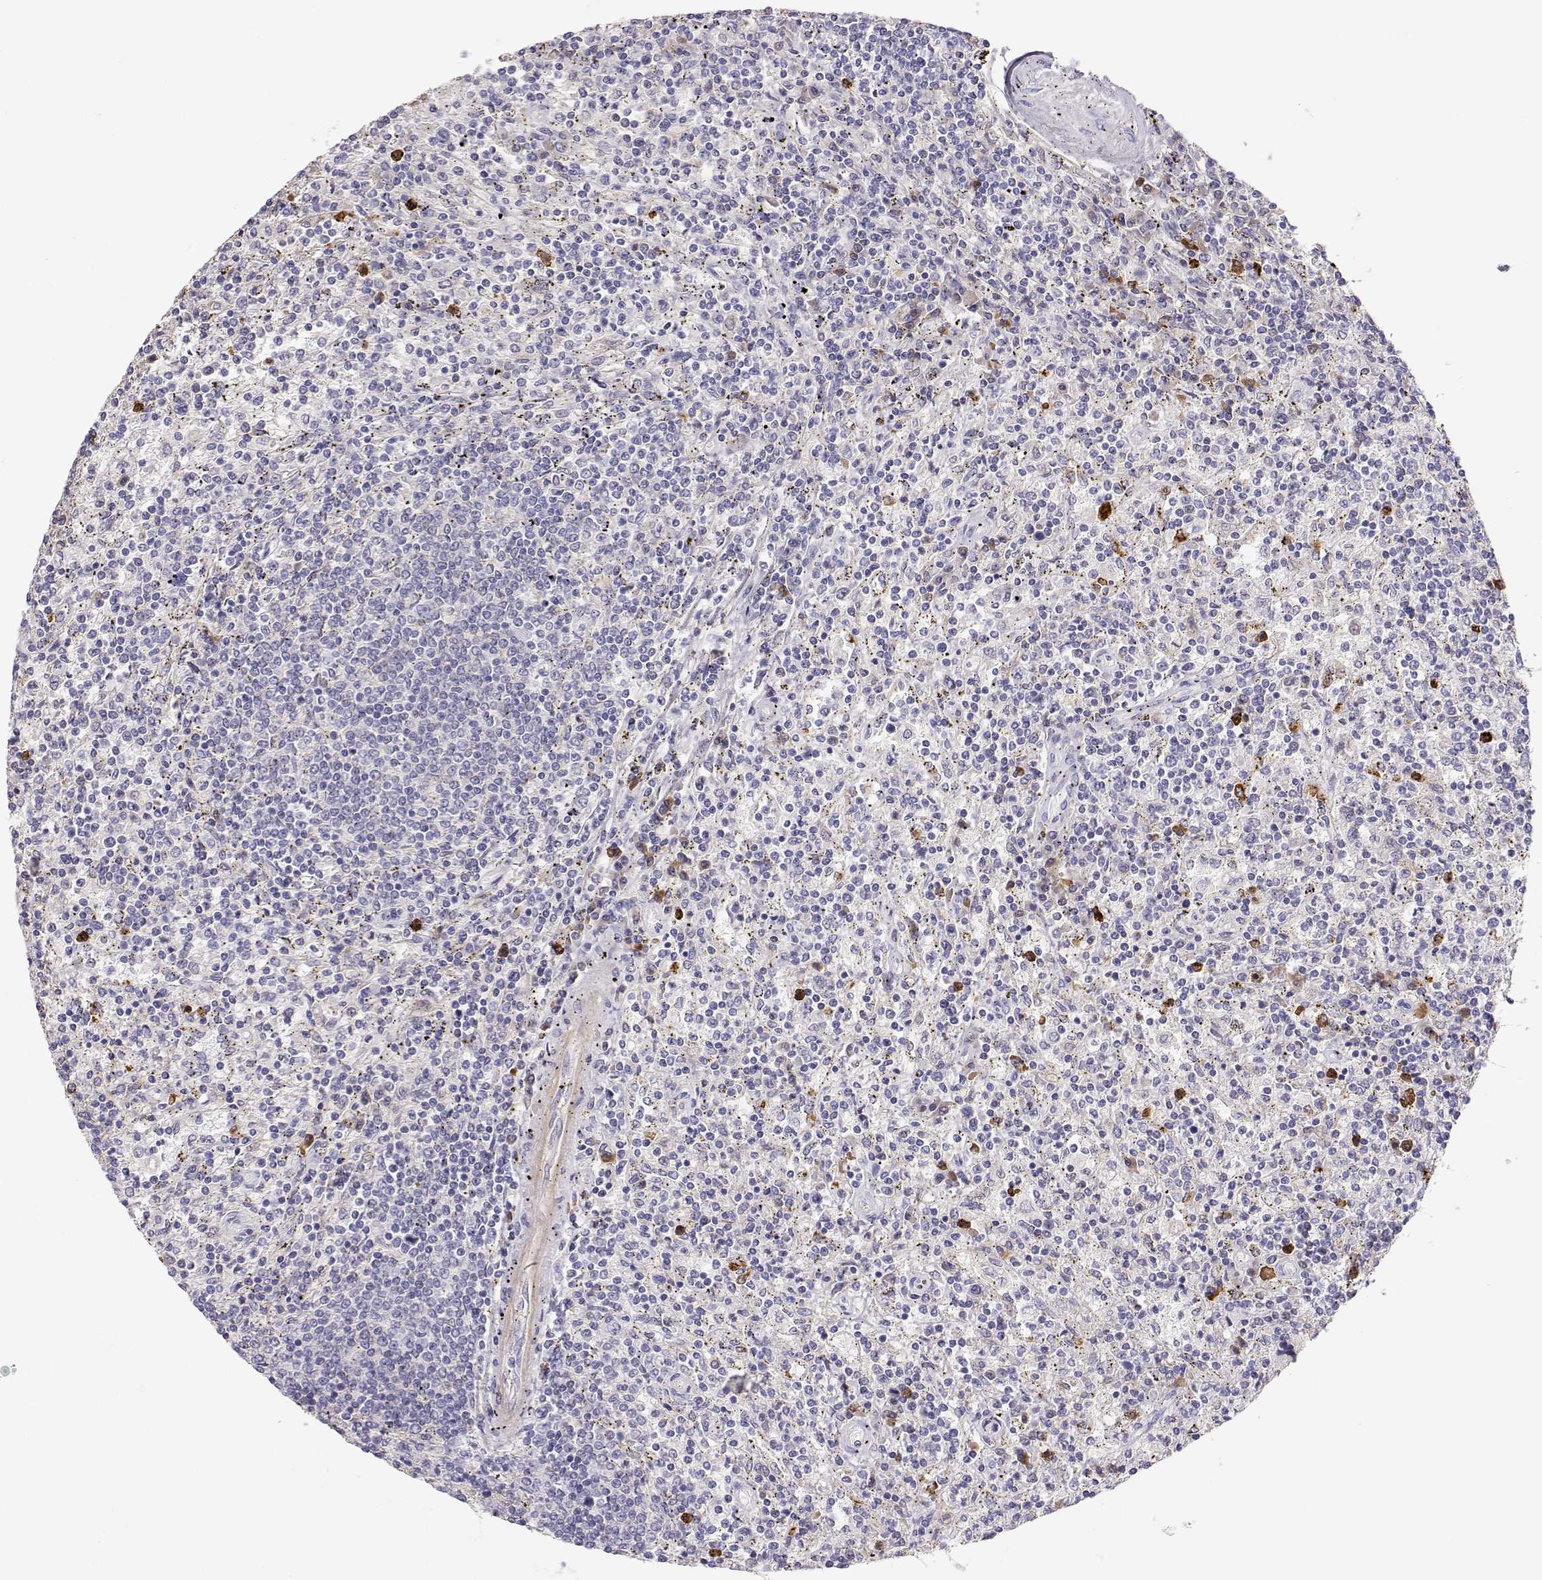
{"staining": {"intensity": "negative", "quantity": "none", "location": "none"}, "tissue": "lymphoma", "cell_type": "Tumor cells", "image_type": "cancer", "snomed": [{"axis": "morphology", "description": "Malignant lymphoma, non-Hodgkin's type, Low grade"}, {"axis": "topography", "description": "Spleen"}], "caption": "High magnification brightfield microscopy of low-grade malignant lymphoma, non-Hodgkin's type stained with DAB (3,3'-diaminobenzidine) (brown) and counterstained with hematoxylin (blue): tumor cells show no significant positivity.", "gene": "CDHR1", "patient": {"sex": "male", "age": 62}}